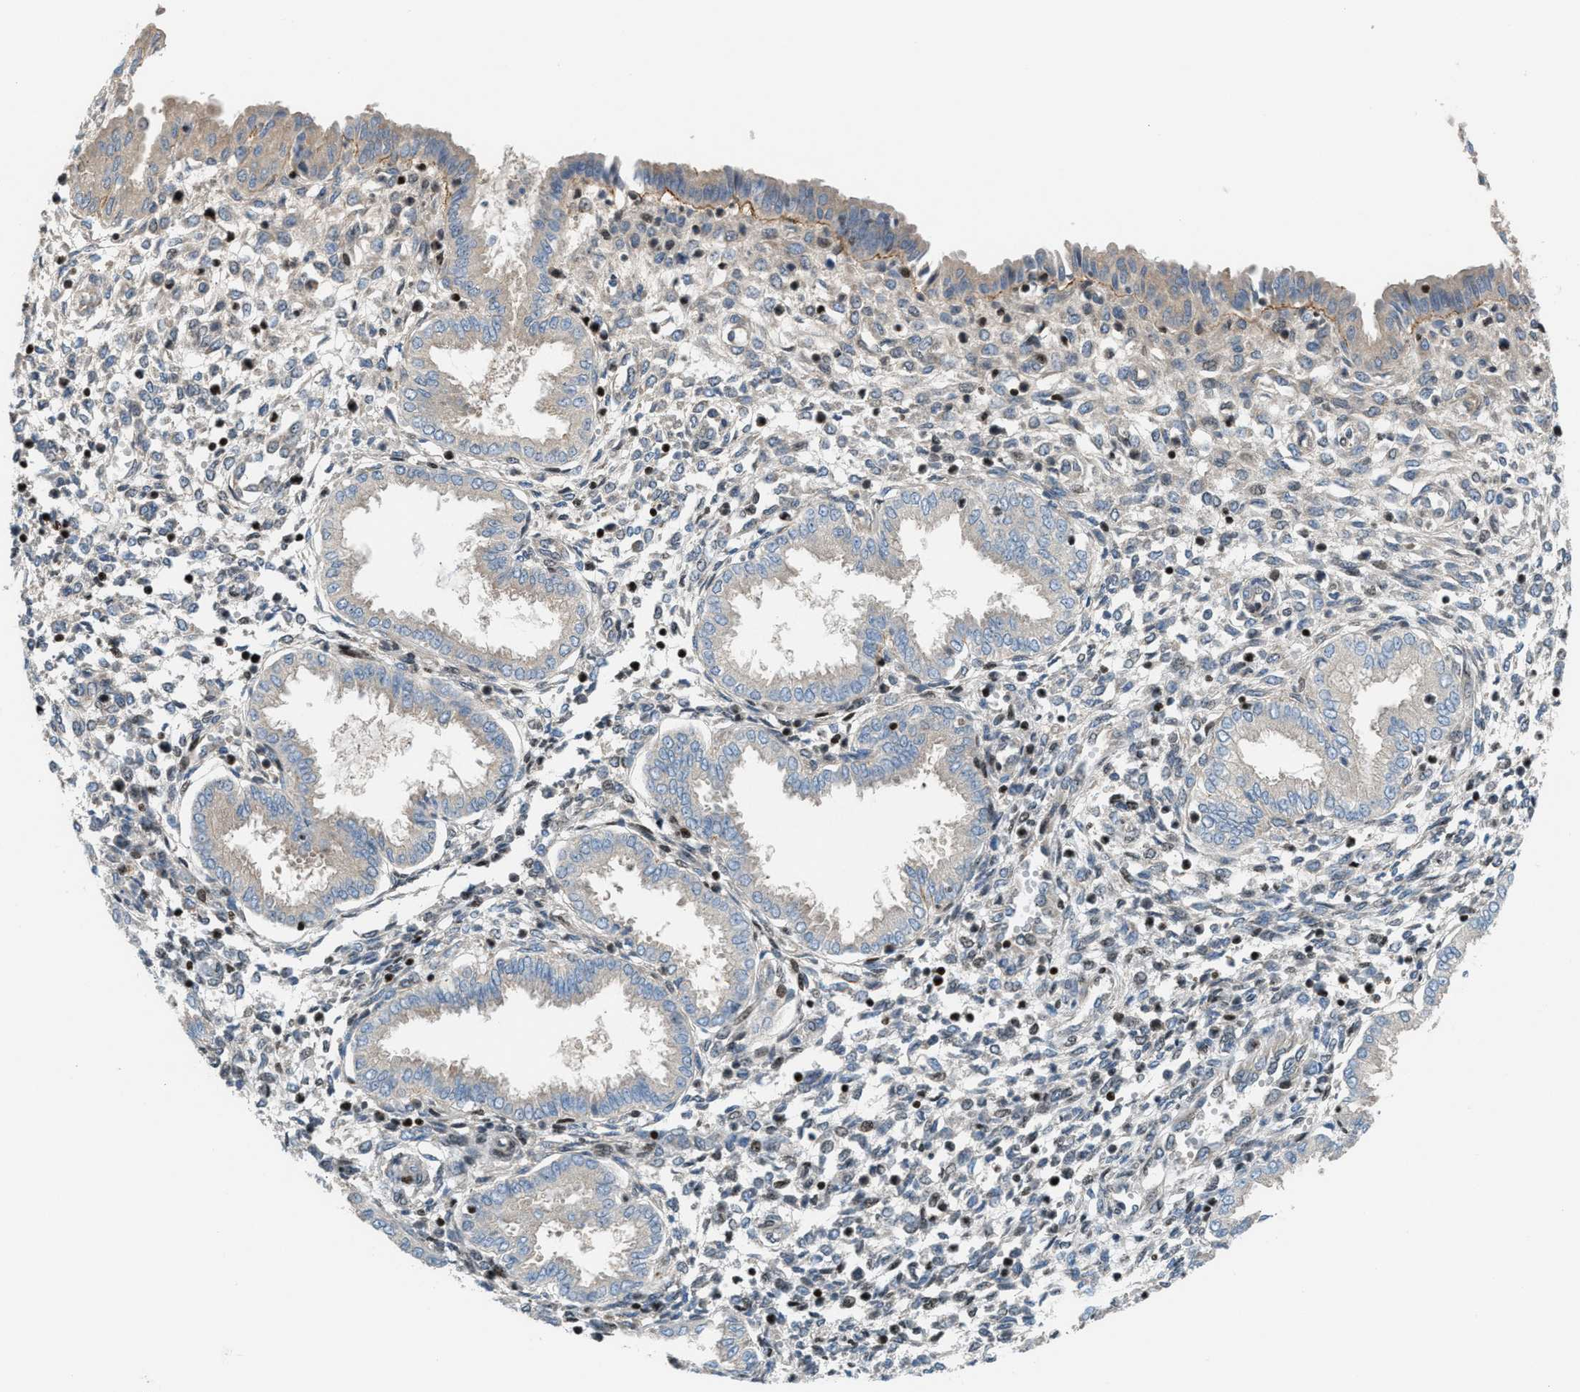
{"staining": {"intensity": "weak", "quantity": "<25%", "location": "nuclear"}, "tissue": "endometrium", "cell_type": "Cells in endometrial stroma", "image_type": "normal", "snomed": [{"axis": "morphology", "description": "Normal tissue, NOS"}, {"axis": "topography", "description": "Endometrium"}], "caption": "High magnification brightfield microscopy of unremarkable endometrium stained with DAB (brown) and counterstained with hematoxylin (blue): cells in endometrial stroma show no significant staining. (Brightfield microscopy of DAB (3,3'-diaminobenzidine) immunohistochemistry (IHC) at high magnification).", "gene": "ZNF276", "patient": {"sex": "female", "age": 33}}